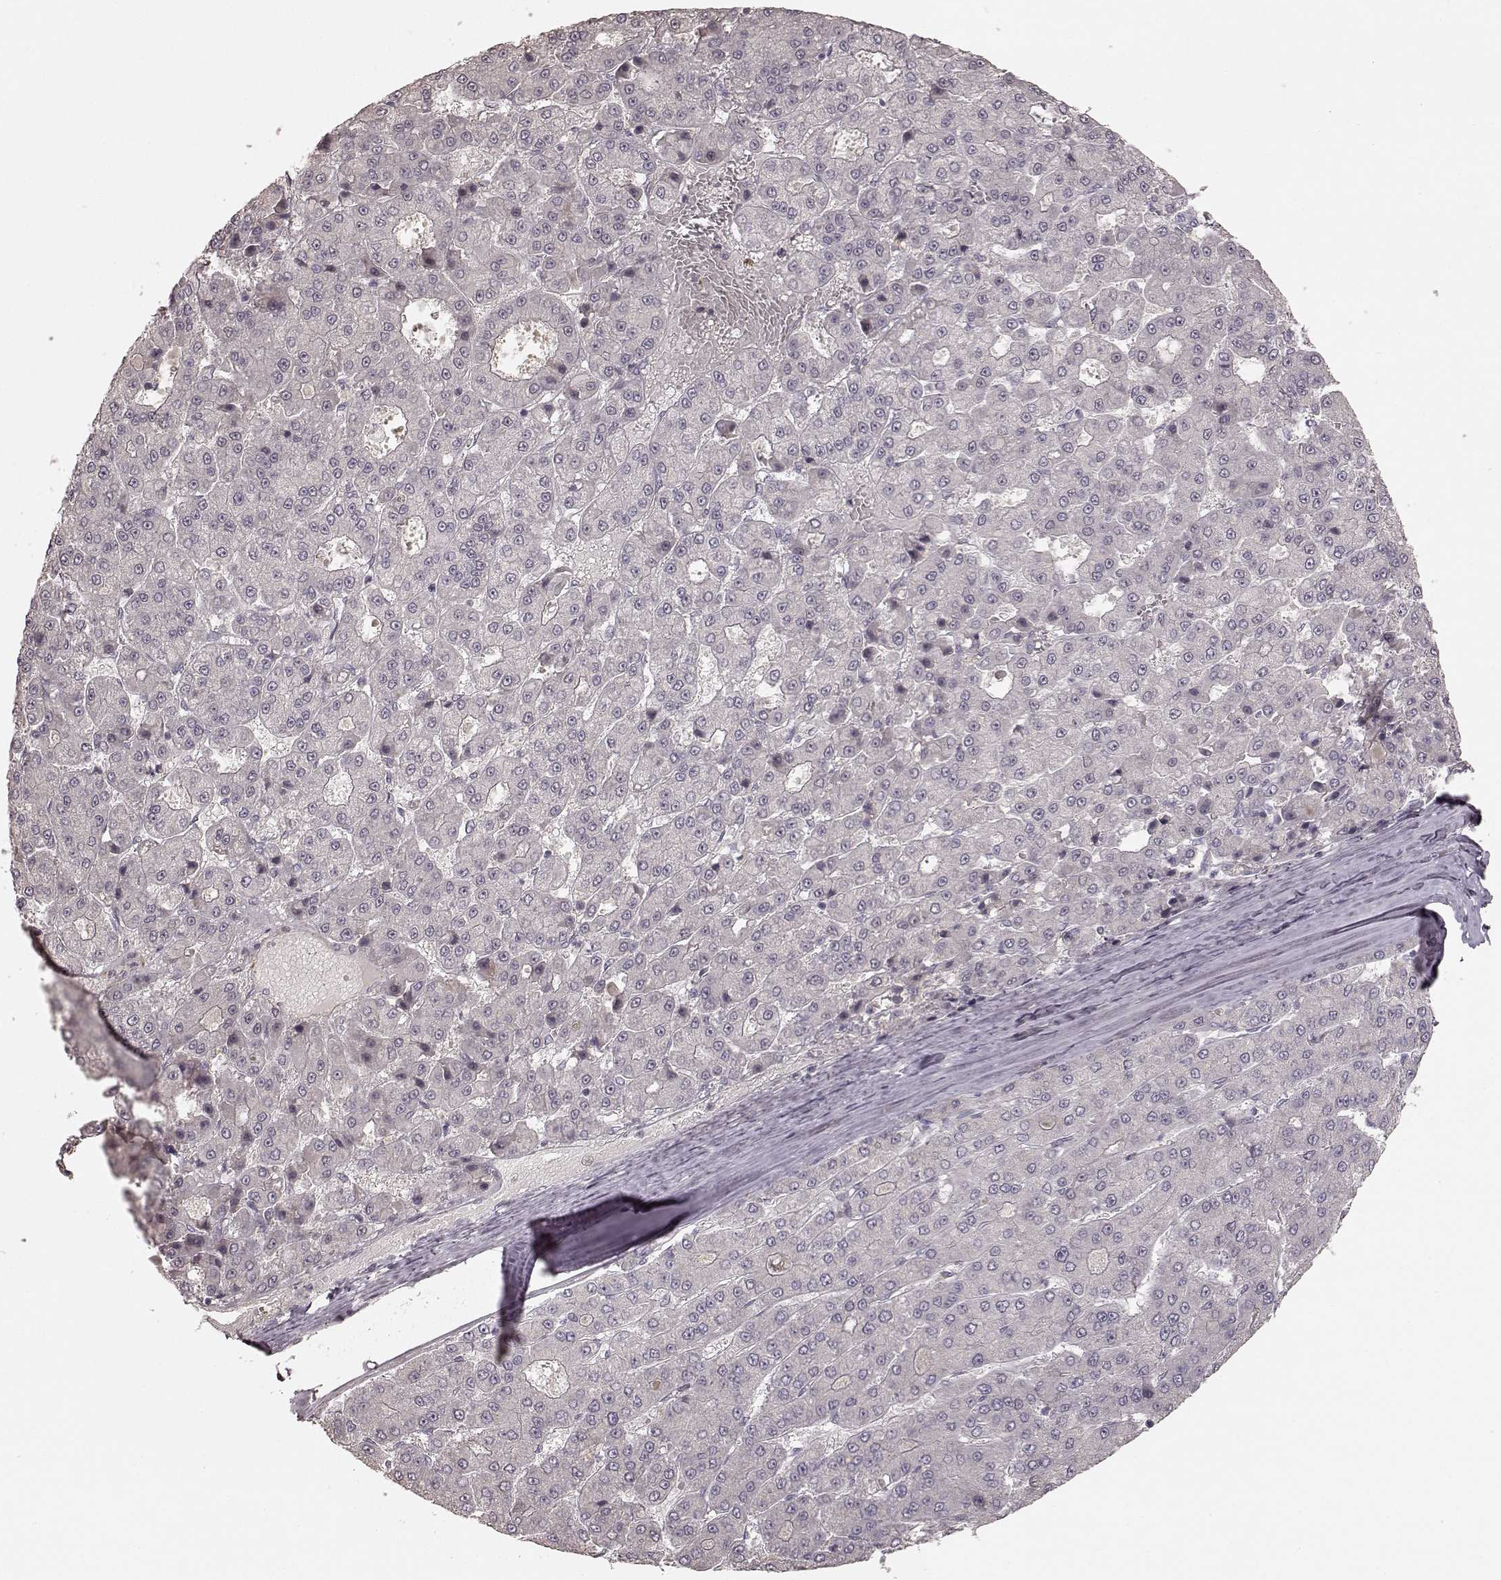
{"staining": {"intensity": "negative", "quantity": "none", "location": "none"}, "tissue": "liver cancer", "cell_type": "Tumor cells", "image_type": "cancer", "snomed": [{"axis": "morphology", "description": "Carcinoma, Hepatocellular, NOS"}, {"axis": "topography", "description": "Liver"}], "caption": "An immunohistochemistry image of liver cancer (hepatocellular carcinoma) is shown. There is no staining in tumor cells of liver cancer (hepatocellular carcinoma).", "gene": "KCNJ9", "patient": {"sex": "male", "age": 70}}